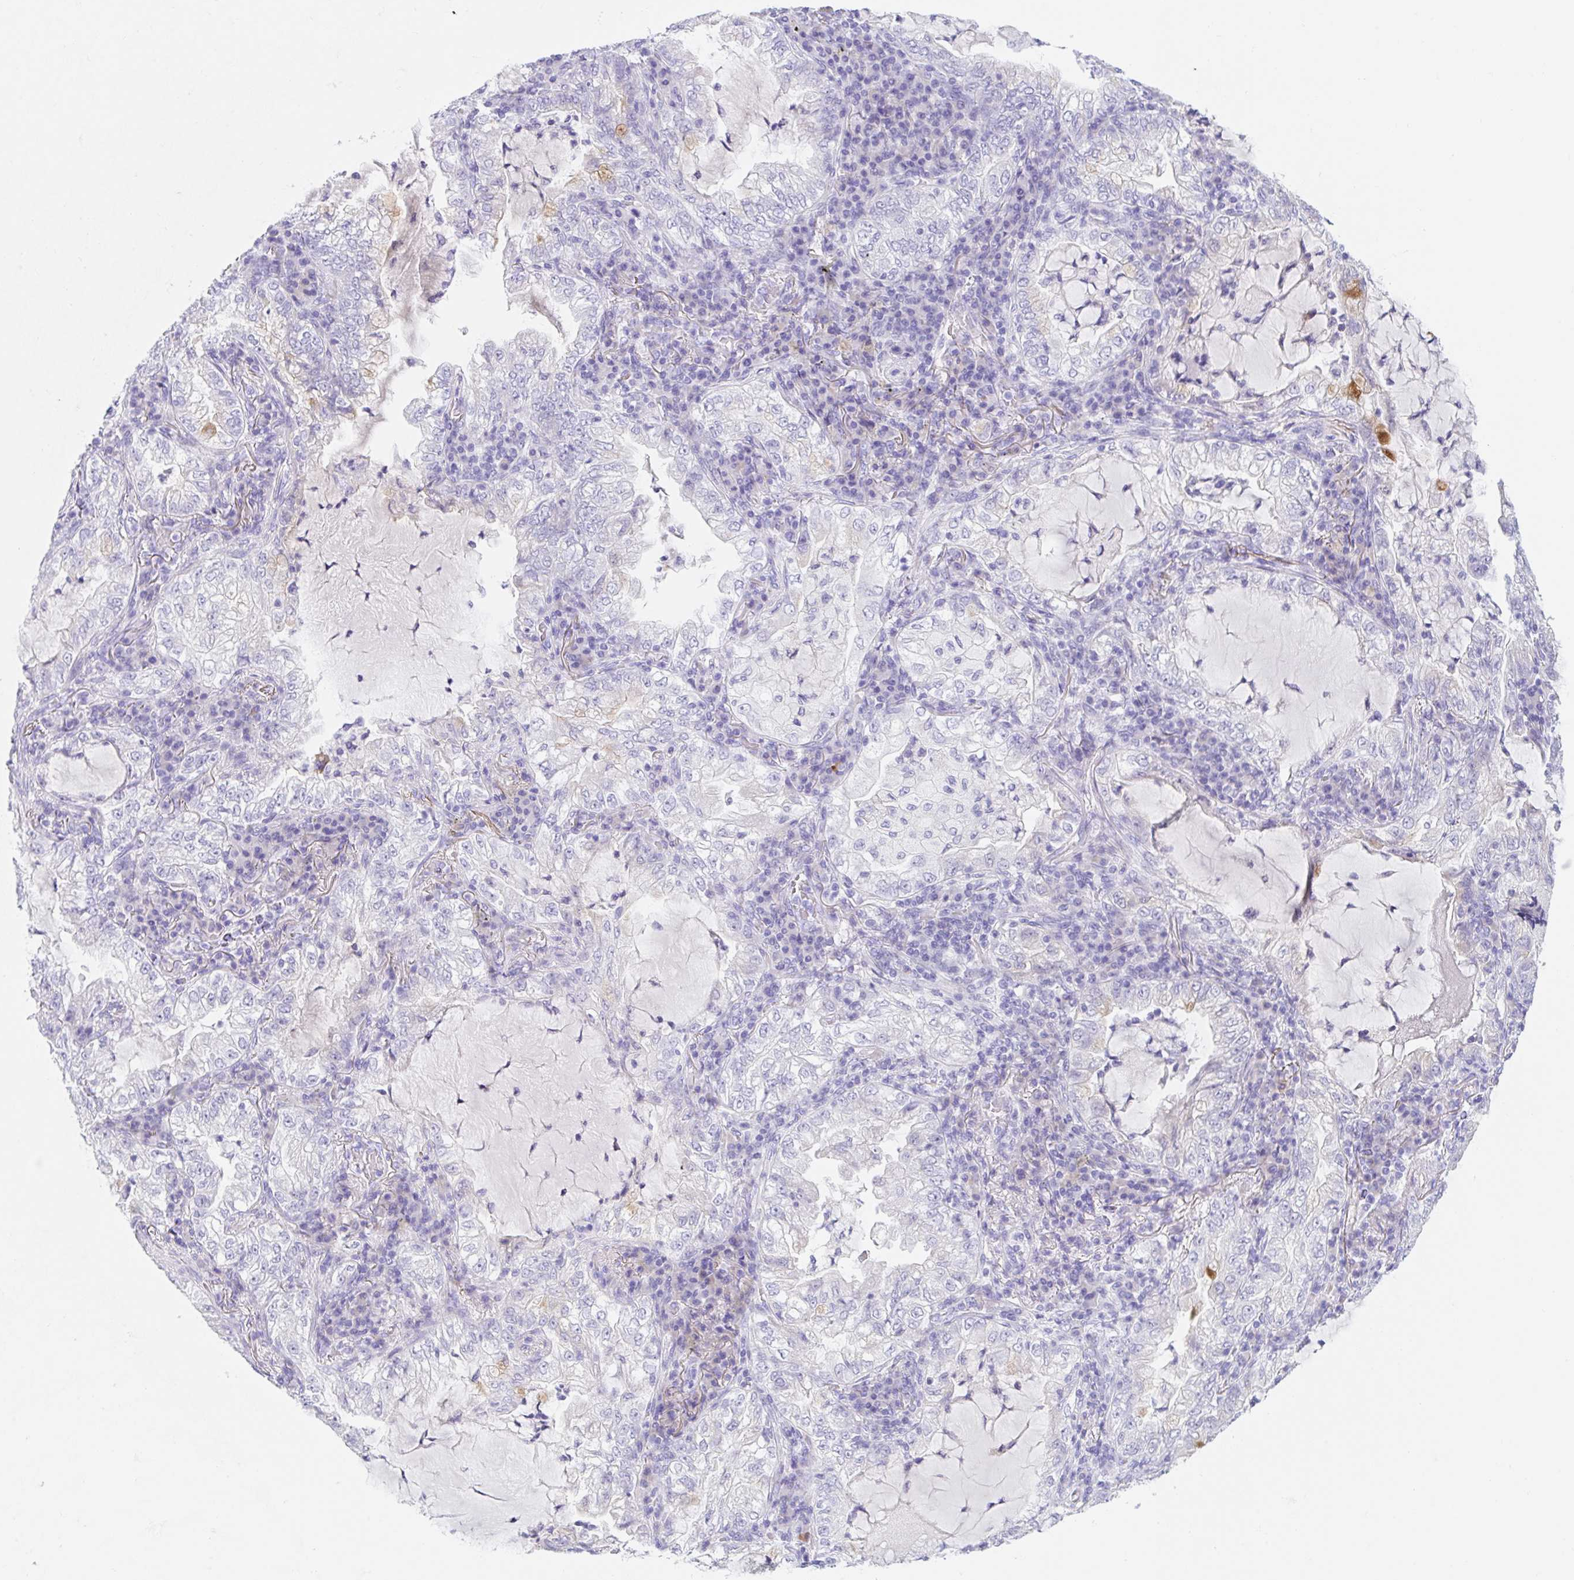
{"staining": {"intensity": "negative", "quantity": "none", "location": "none"}, "tissue": "lung cancer", "cell_type": "Tumor cells", "image_type": "cancer", "snomed": [{"axis": "morphology", "description": "Adenocarcinoma, NOS"}, {"axis": "topography", "description": "Lung"}], "caption": "High power microscopy photomicrograph of an immunohistochemistry histopathology image of lung cancer, revealing no significant staining in tumor cells.", "gene": "KLK8", "patient": {"sex": "female", "age": 73}}